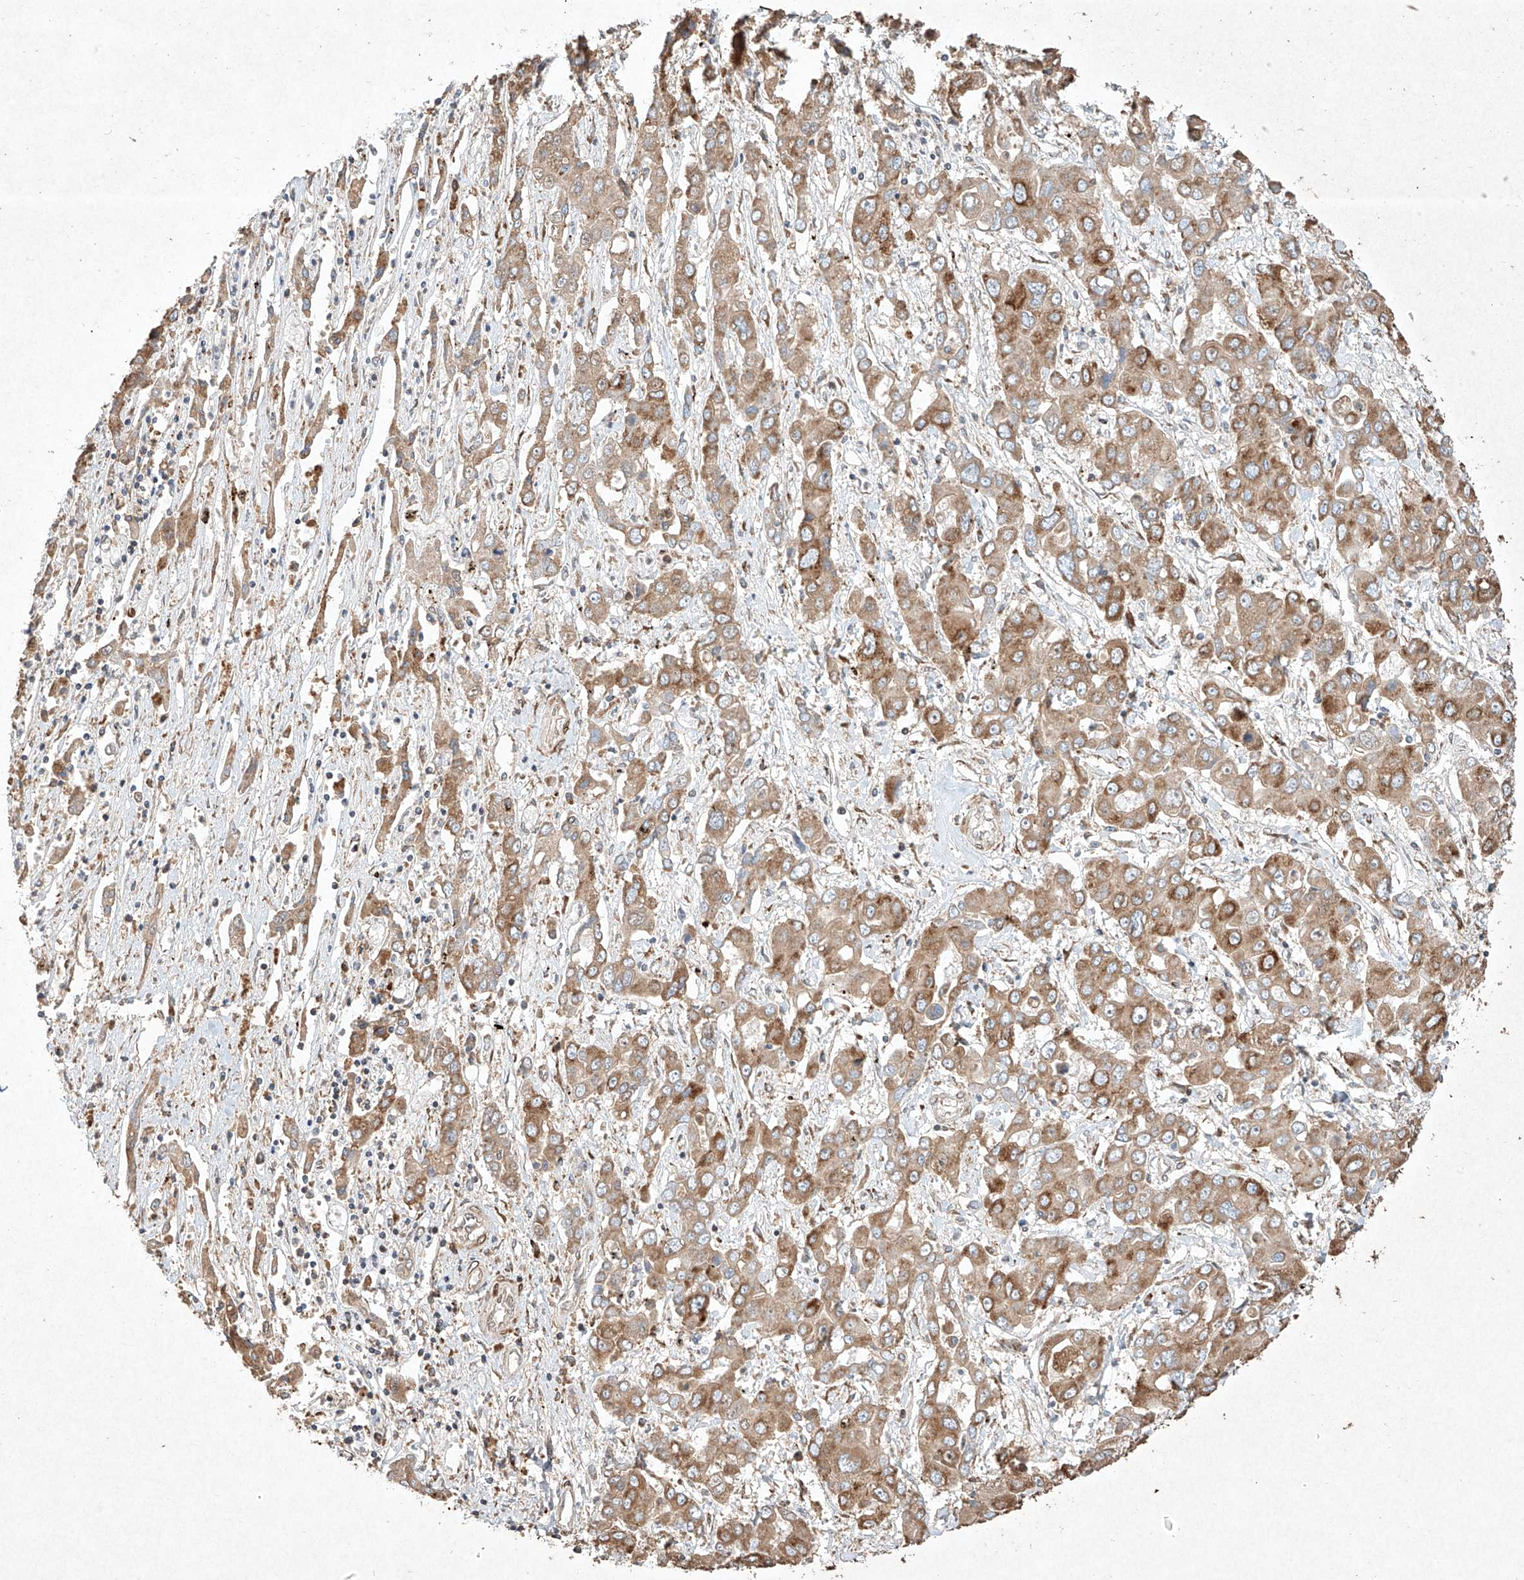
{"staining": {"intensity": "moderate", "quantity": ">75%", "location": "cytoplasmic/membranous"}, "tissue": "liver cancer", "cell_type": "Tumor cells", "image_type": "cancer", "snomed": [{"axis": "morphology", "description": "Cholangiocarcinoma"}, {"axis": "topography", "description": "Liver"}], "caption": "About >75% of tumor cells in cholangiocarcinoma (liver) show moderate cytoplasmic/membranous protein staining as visualized by brown immunohistochemical staining.", "gene": "SEMA3B", "patient": {"sex": "male", "age": 67}}